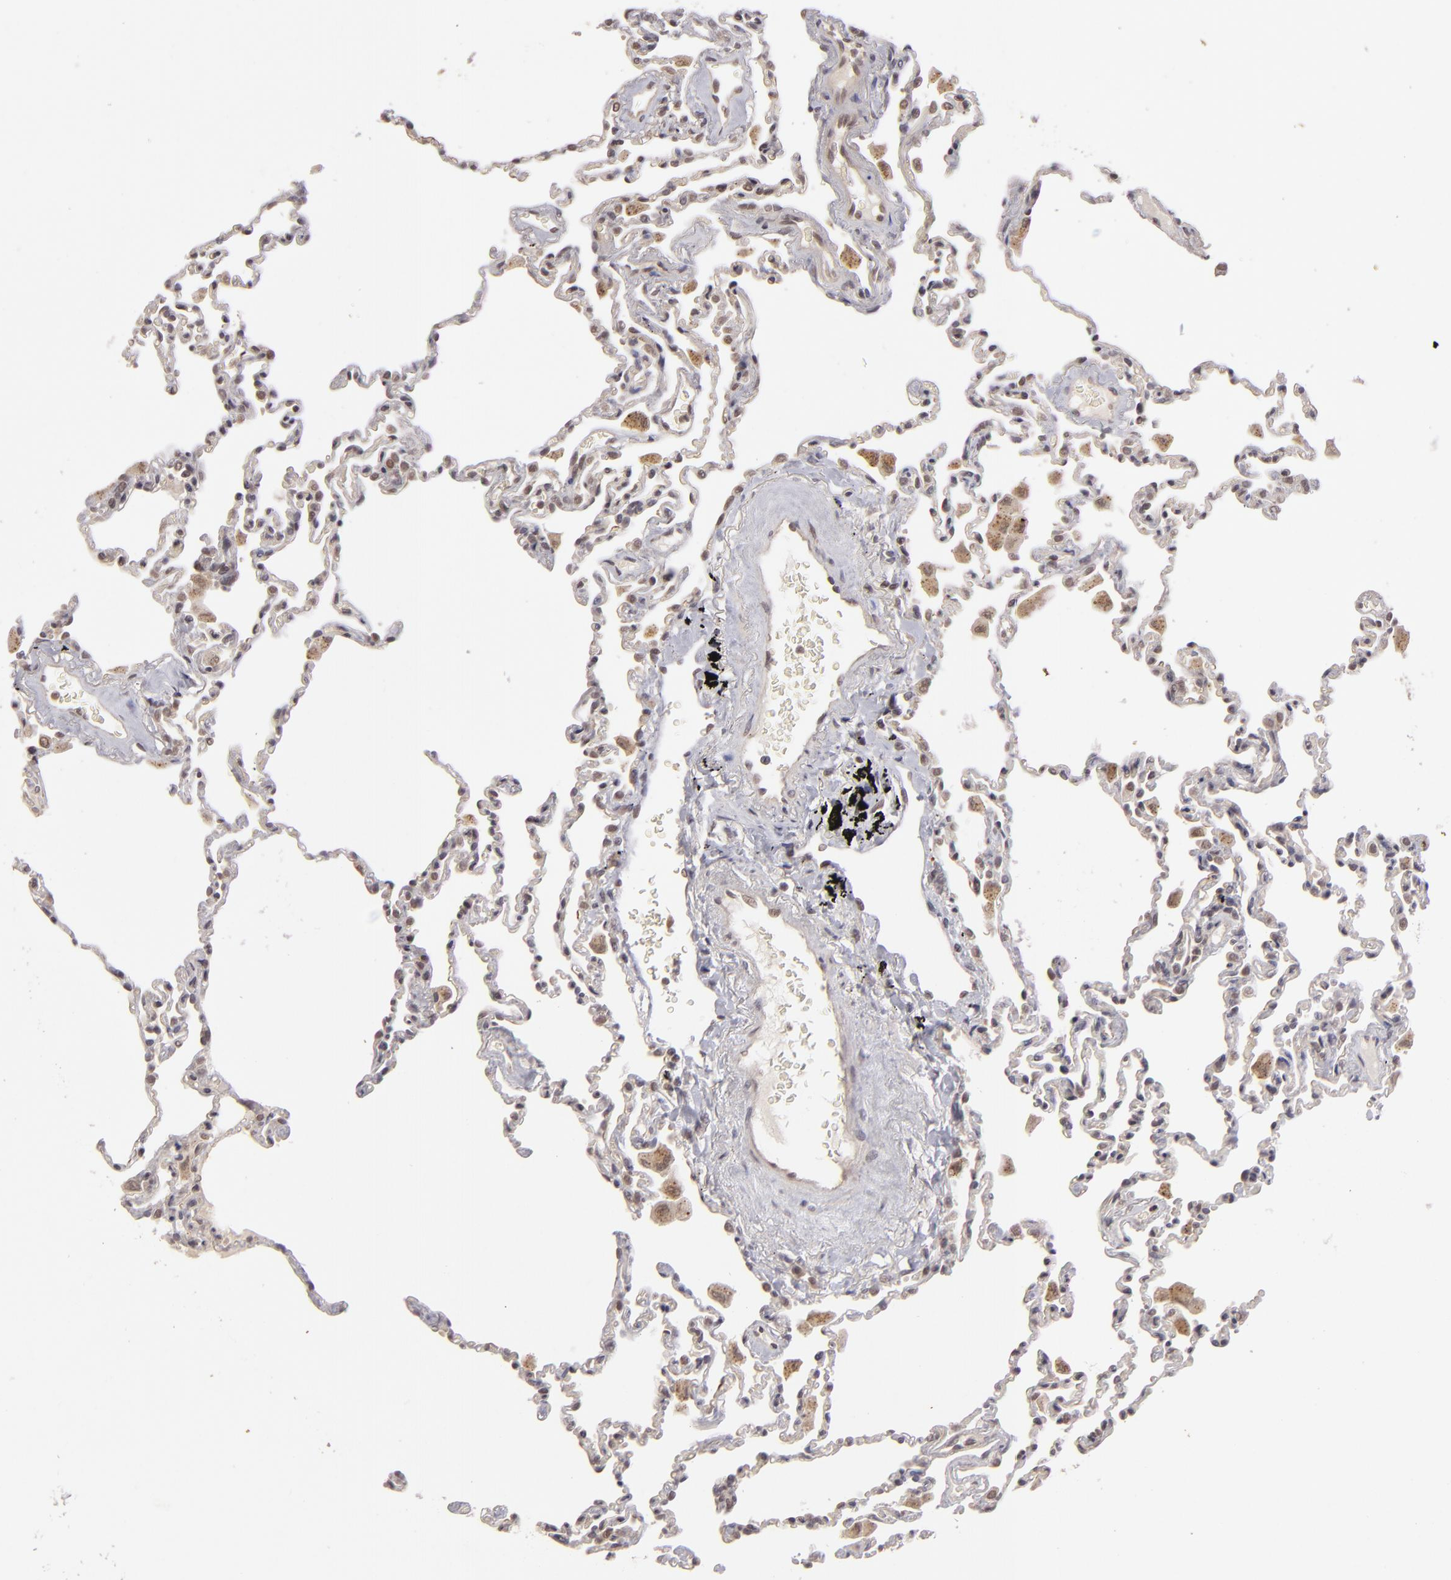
{"staining": {"intensity": "weak", "quantity": "<25%", "location": "cytoplasmic/membranous"}, "tissue": "lung", "cell_type": "Alveolar cells", "image_type": "normal", "snomed": [{"axis": "morphology", "description": "Normal tissue, NOS"}, {"axis": "topography", "description": "Lung"}], "caption": "IHC of benign human lung reveals no positivity in alveolar cells.", "gene": "DFFA", "patient": {"sex": "male", "age": 59}}